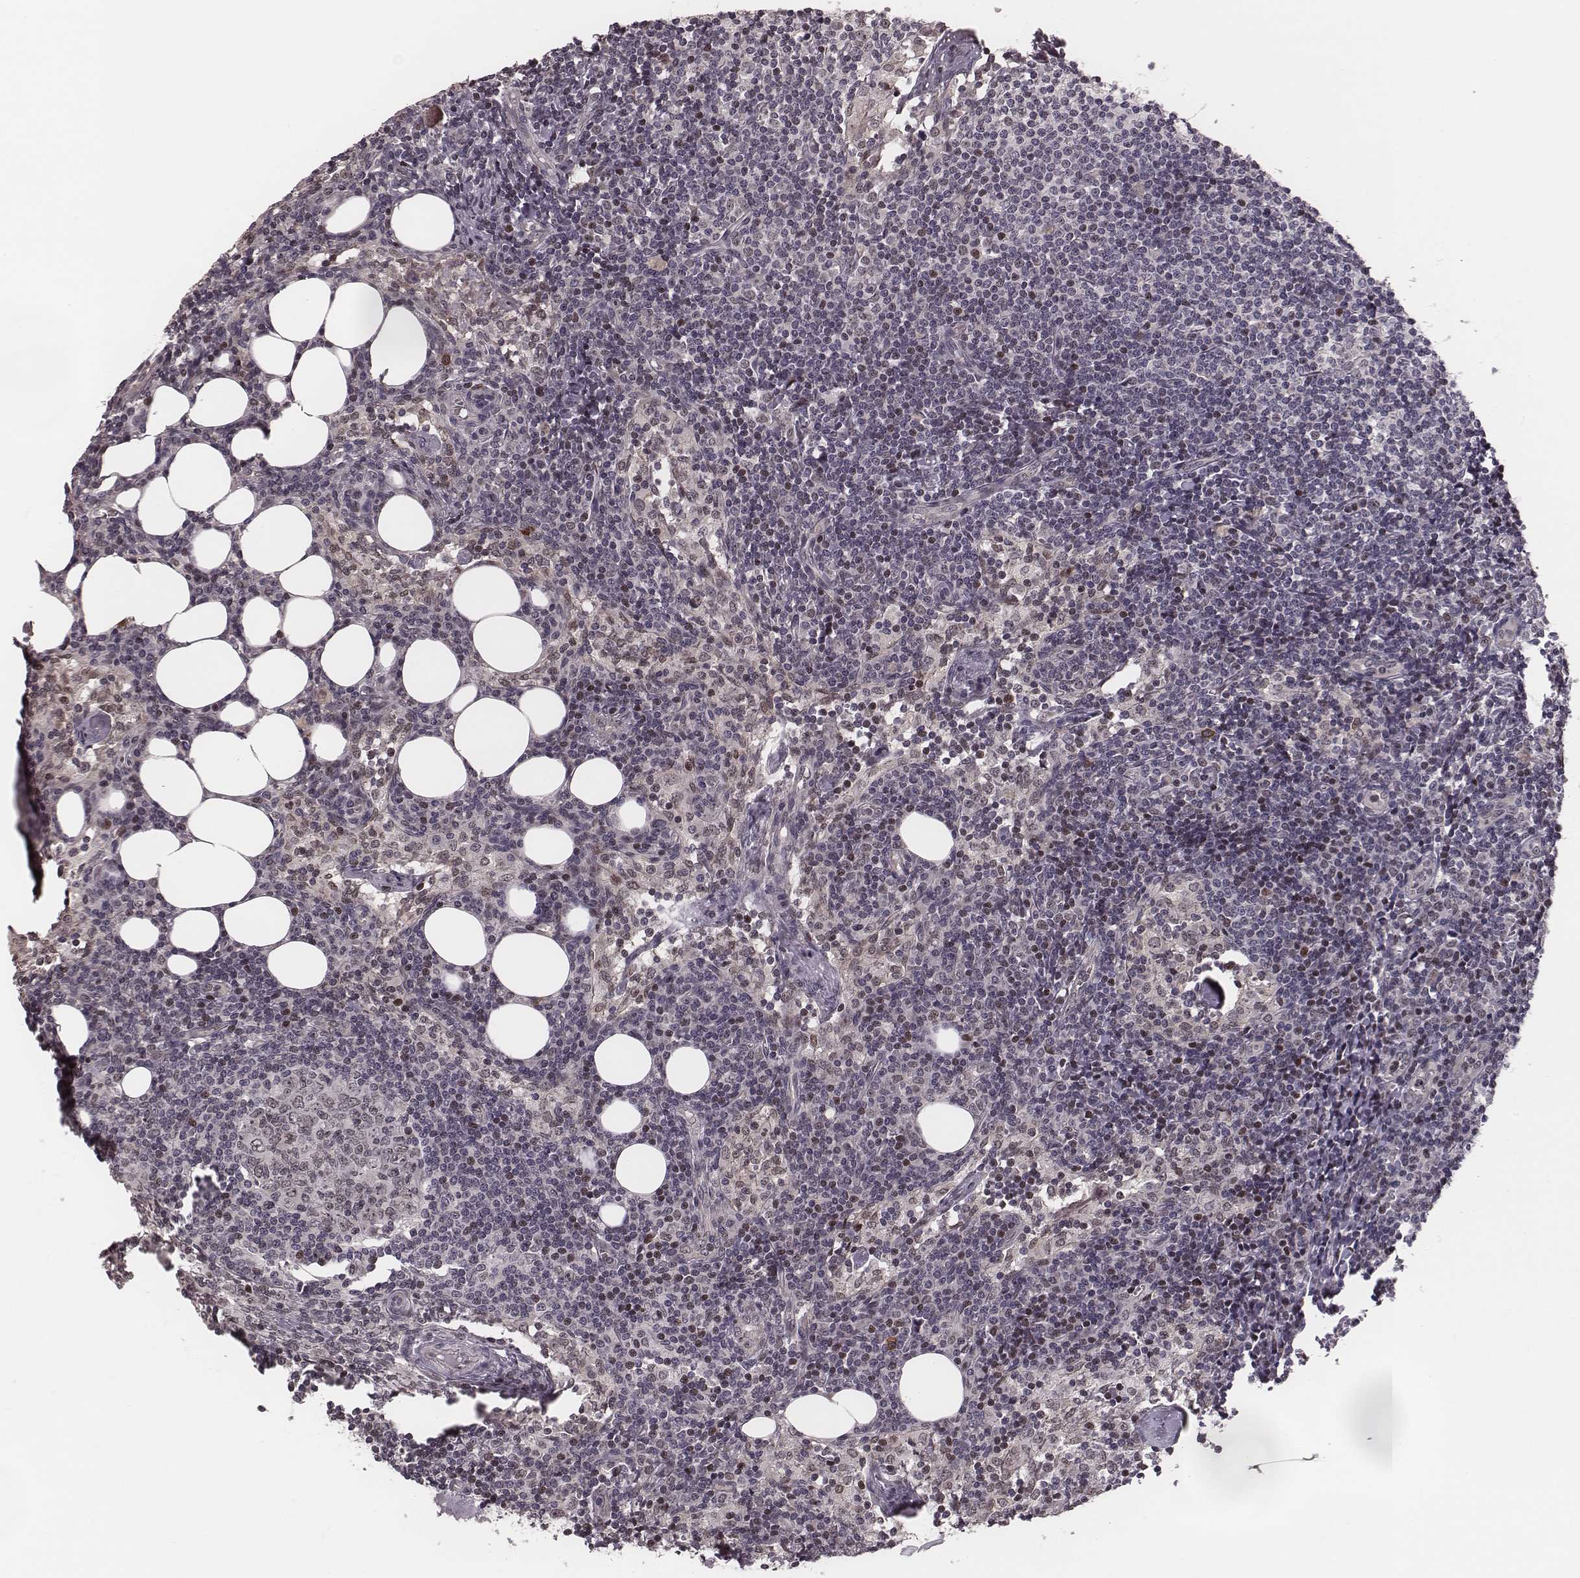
{"staining": {"intensity": "moderate", "quantity": "<25%", "location": "nuclear"}, "tissue": "lymph node", "cell_type": "Germinal center cells", "image_type": "normal", "snomed": [{"axis": "morphology", "description": "Normal tissue, NOS"}, {"axis": "topography", "description": "Lymph node"}], "caption": "Germinal center cells exhibit low levels of moderate nuclear staining in about <25% of cells in benign lymph node.", "gene": "VRK3", "patient": {"sex": "female", "age": 52}}